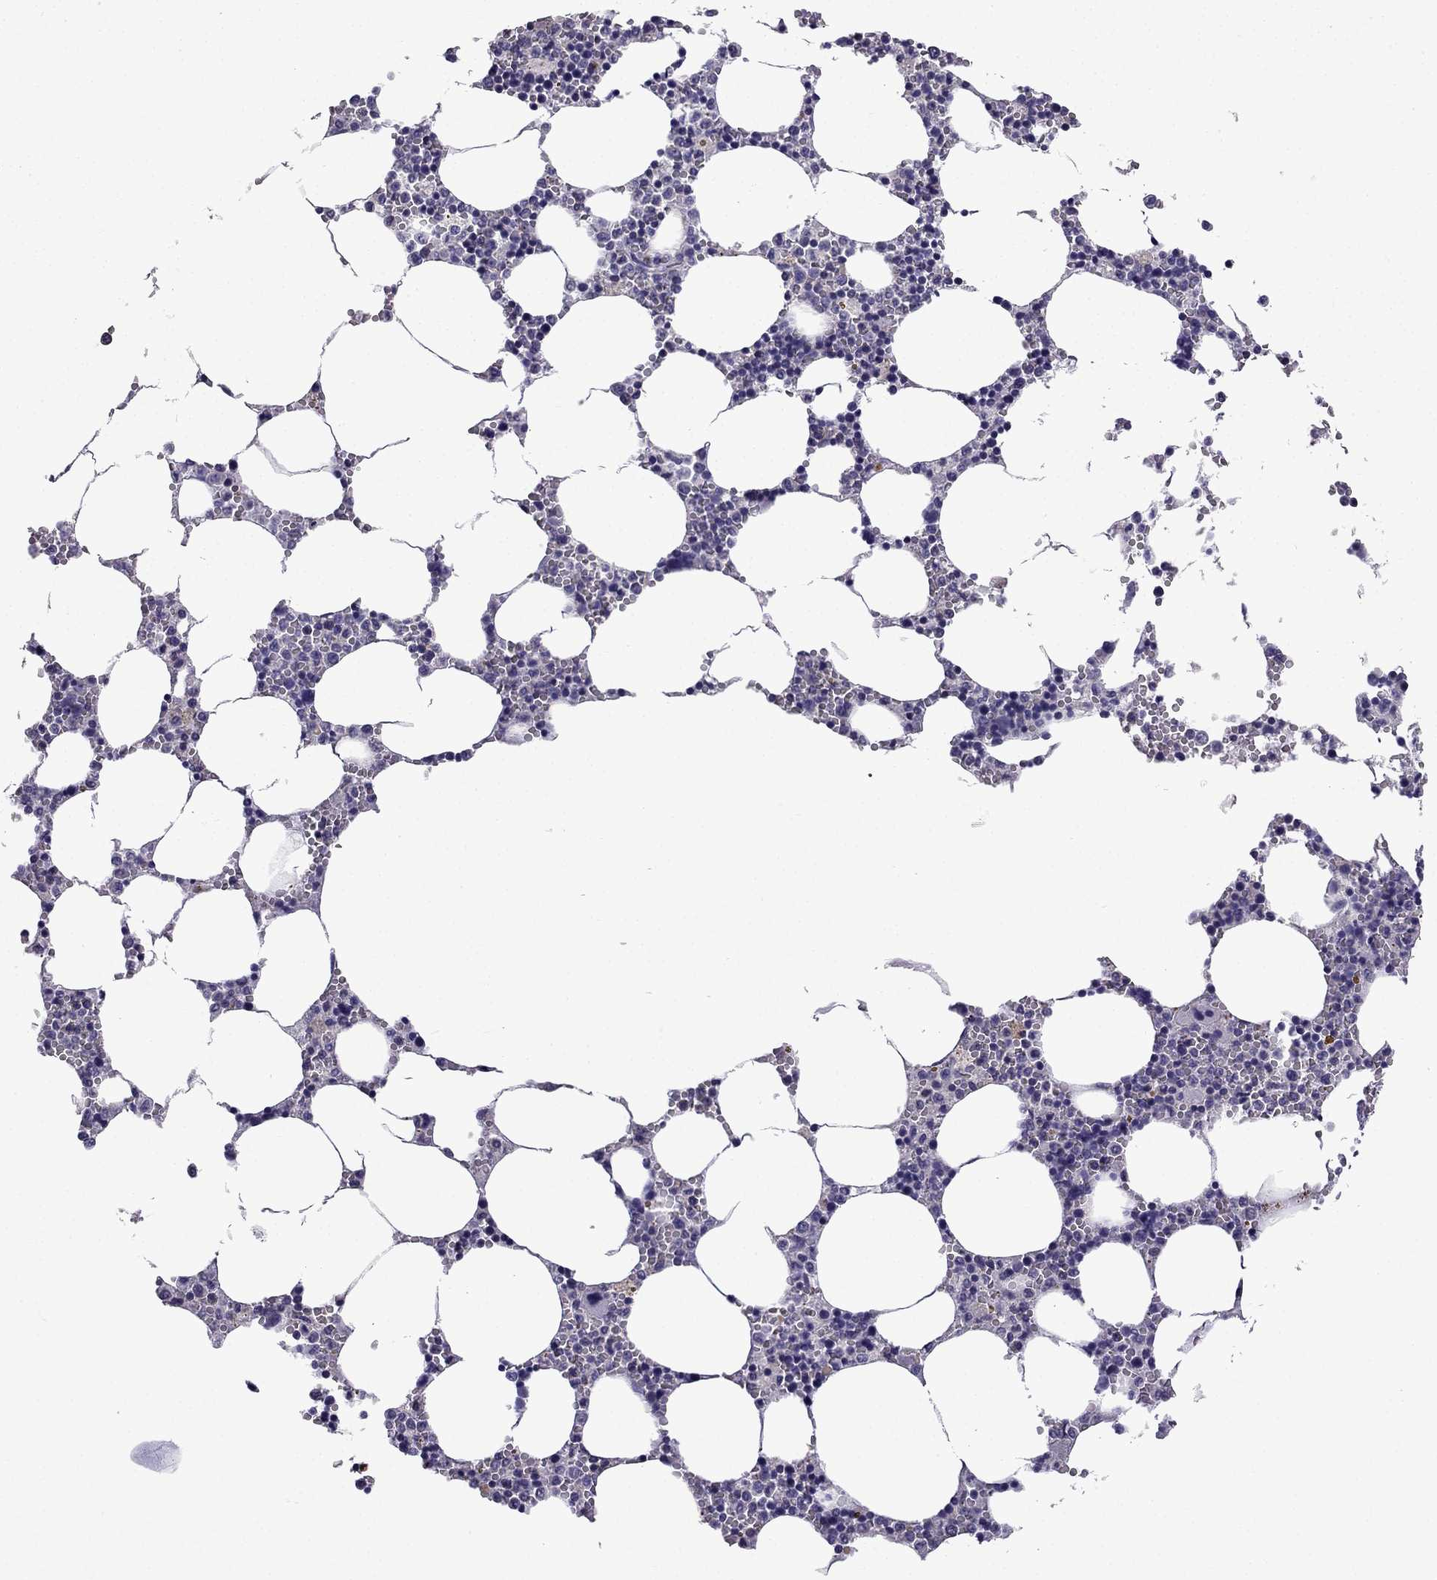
{"staining": {"intensity": "negative", "quantity": "none", "location": "none"}, "tissue": "bone marrow", "cell_type": "Hematopoietic cells", "image_type": "normal", "snomed": [{"axis": "morphology", "description": "Normal tissue, NOS"}, {"axis": "topography", "description": "Bone marrow"}], "caption": "An immunohistochemistry histopathology image of normal bone marrow is shown. There is no staining in hematopoietic cells of bone marrow. (DAB IHC, high magnification).", "gene": "TTN", "patient": {"sex": "female", "age": 64}}